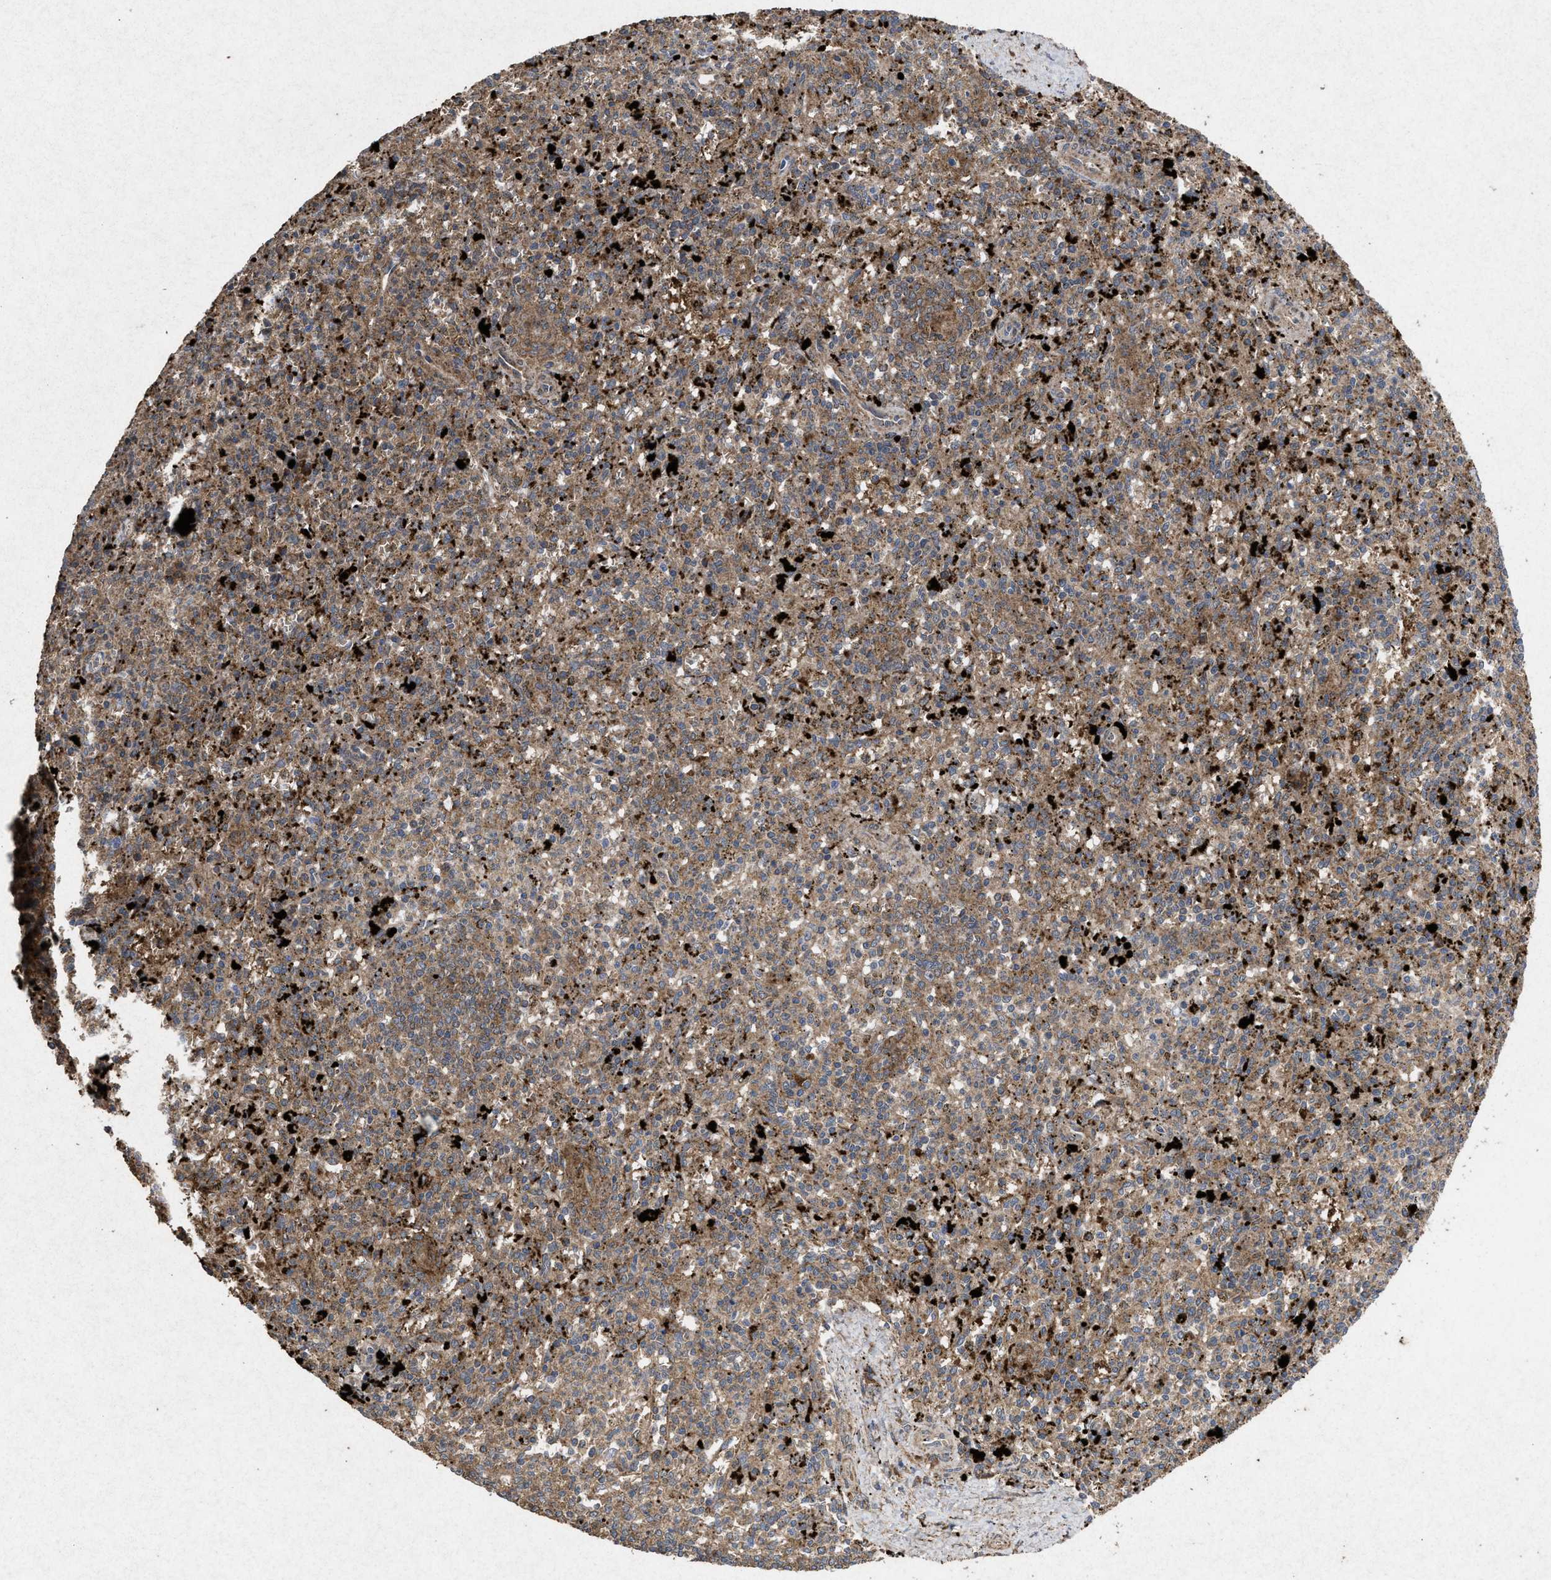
{"staining": {"intensity": "moderate", "quantity": ">75%", "location": "cytoplasmic/membranous"}, "tissue": "spleen", "cell_type": "Cells in red pulp", "image_type": "normal", "snomed": [{"axis": "morphology", "description": "Normal tissue, NOS"}, {"axis": "topography", "description": "Spleen"}], "caption": "Immunohistochemical staining of benign human spleen shows >75% levels of moderate cytoplasmic/membranous protein expression in approximately >75% of cells in red pulp.", "gene": "MSI2", "patient": {"sex": "male", "age": 72}}